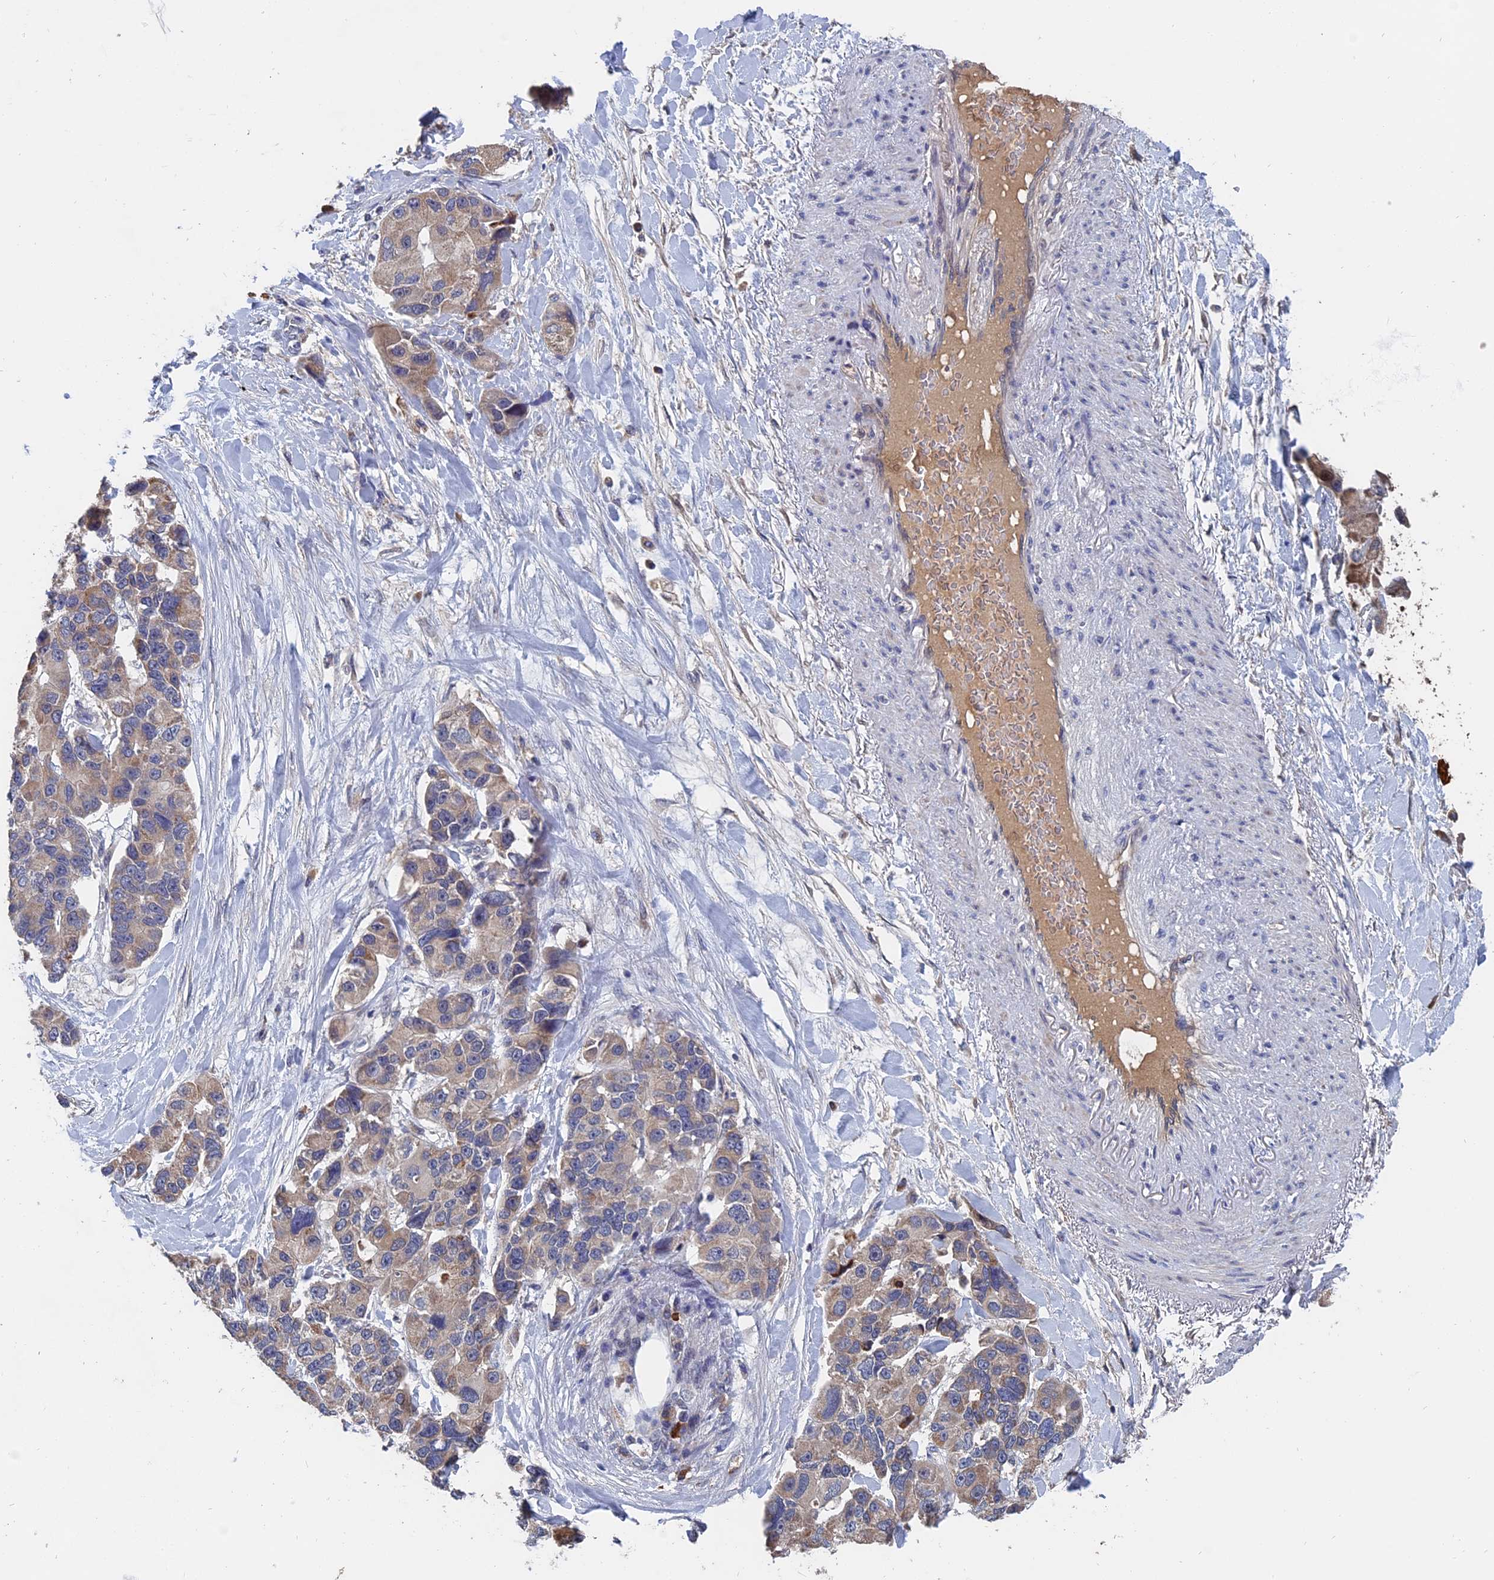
{"staining": {"intensity": "weak", "quantity": "25%-75%", "location": "cytoplasmic/membranous"}, "tissue": "lung cancer", "cell_type": "Tumor cells", "image_type": "cancer", "snomed": [{"axis": "morphology", "description": "Adenocarcinoma, NOS"}, {"axis": "topography", "description": "Lung"}], "caption": "Human adenocarcinoma (lung) stained with a protein marker exhibits weak staining in tumor cells.", "gene": "SLC33A1", "patient": {"sex": "female", "age": 54}}